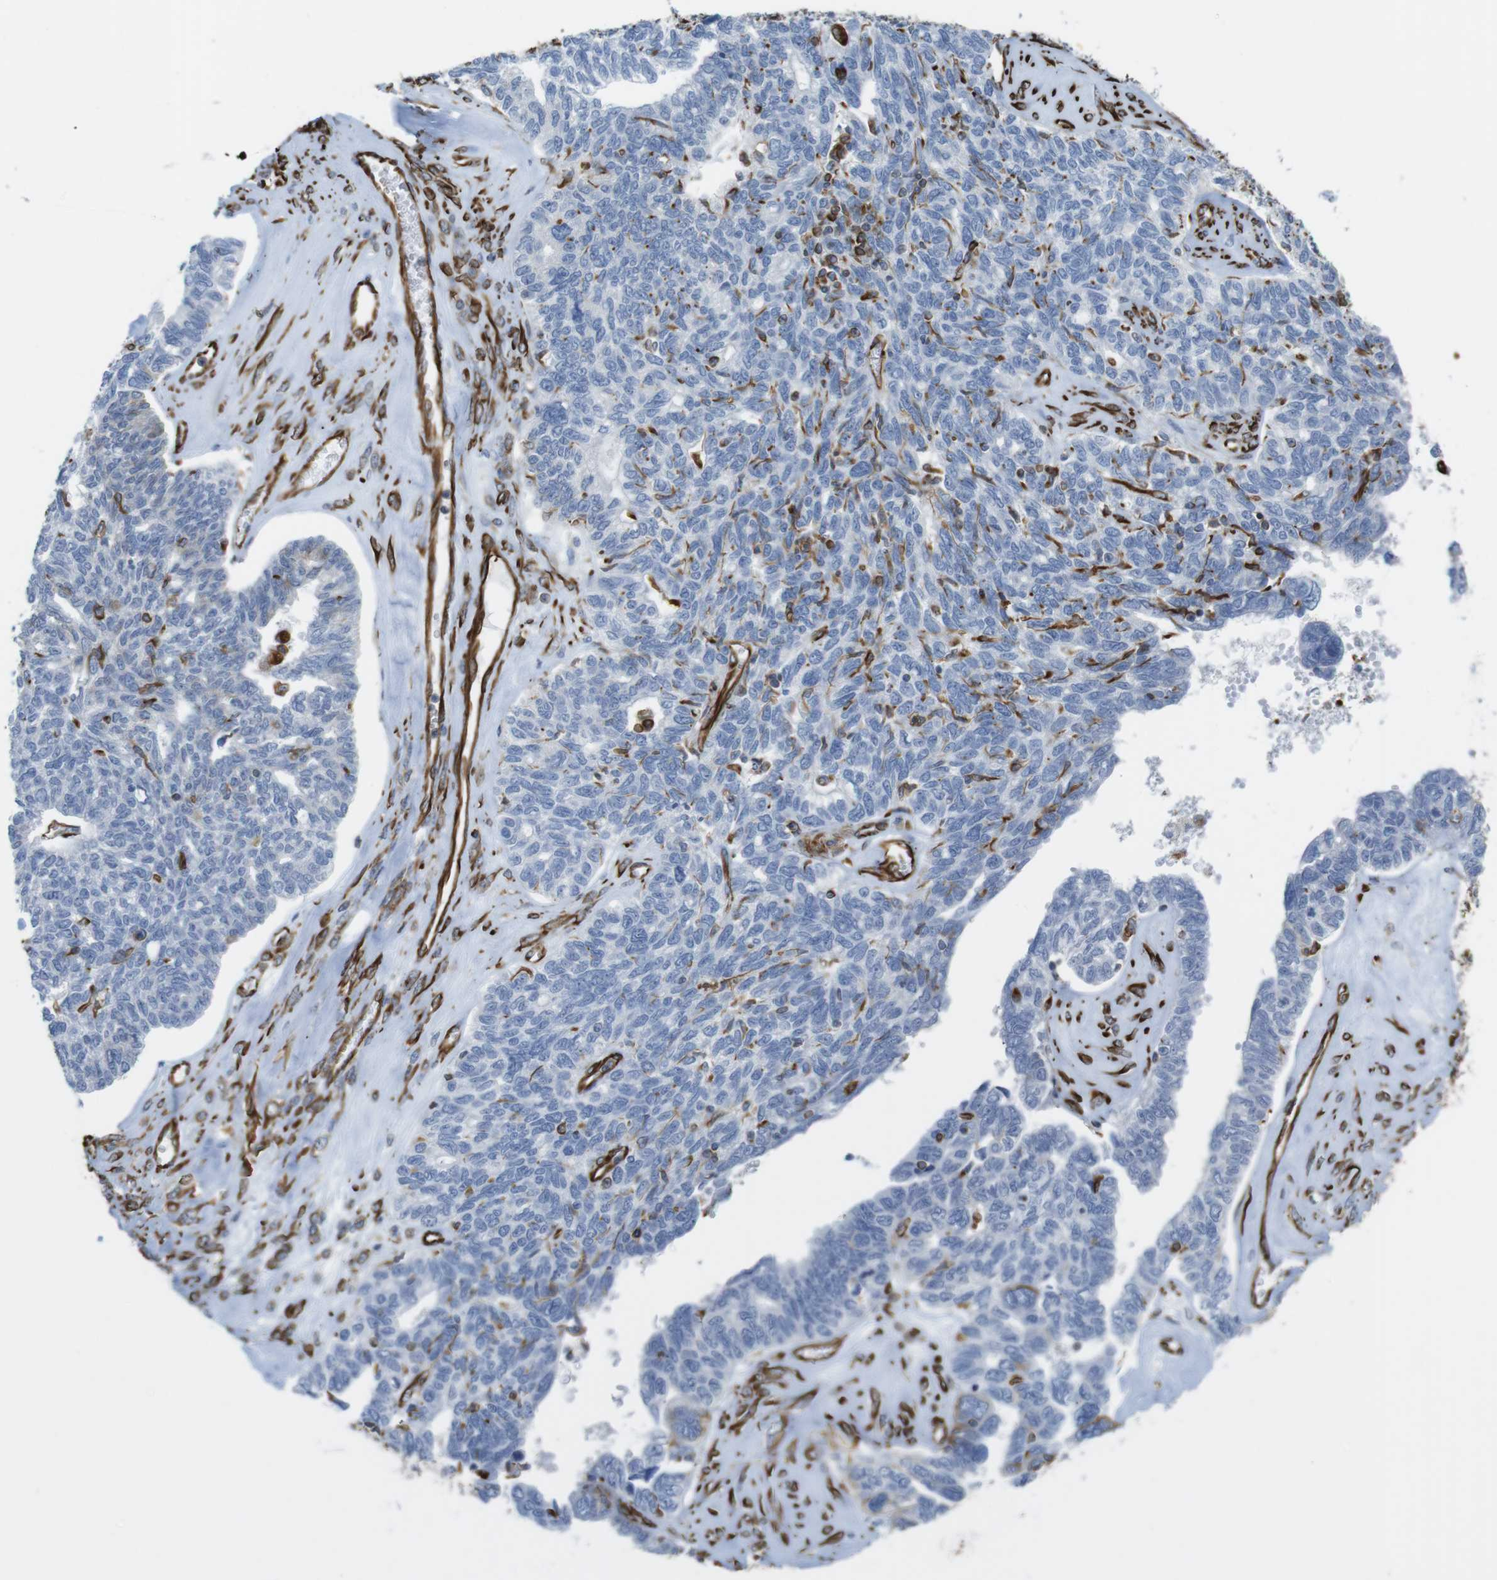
{"staining": {"intensity": "negative", "quantity": "none", "location": "none"}, "tissue": "ovarian cancer", "cell_type": "Tumor cells", "image_type": "cancer", "snomed": [{"axis": "morphology", "description": "Cystadenocarcinoma, serous, NOS"}, {"axis": "topography", "description": "Ovary"}], "caption": "Immunohistochemistry of ovarian cancer (serous cystadenocarcinoma) reveals no staining in tumor cells.", "gene": "RALGPS1", "patient": {"sex": "female", "age": 79}}